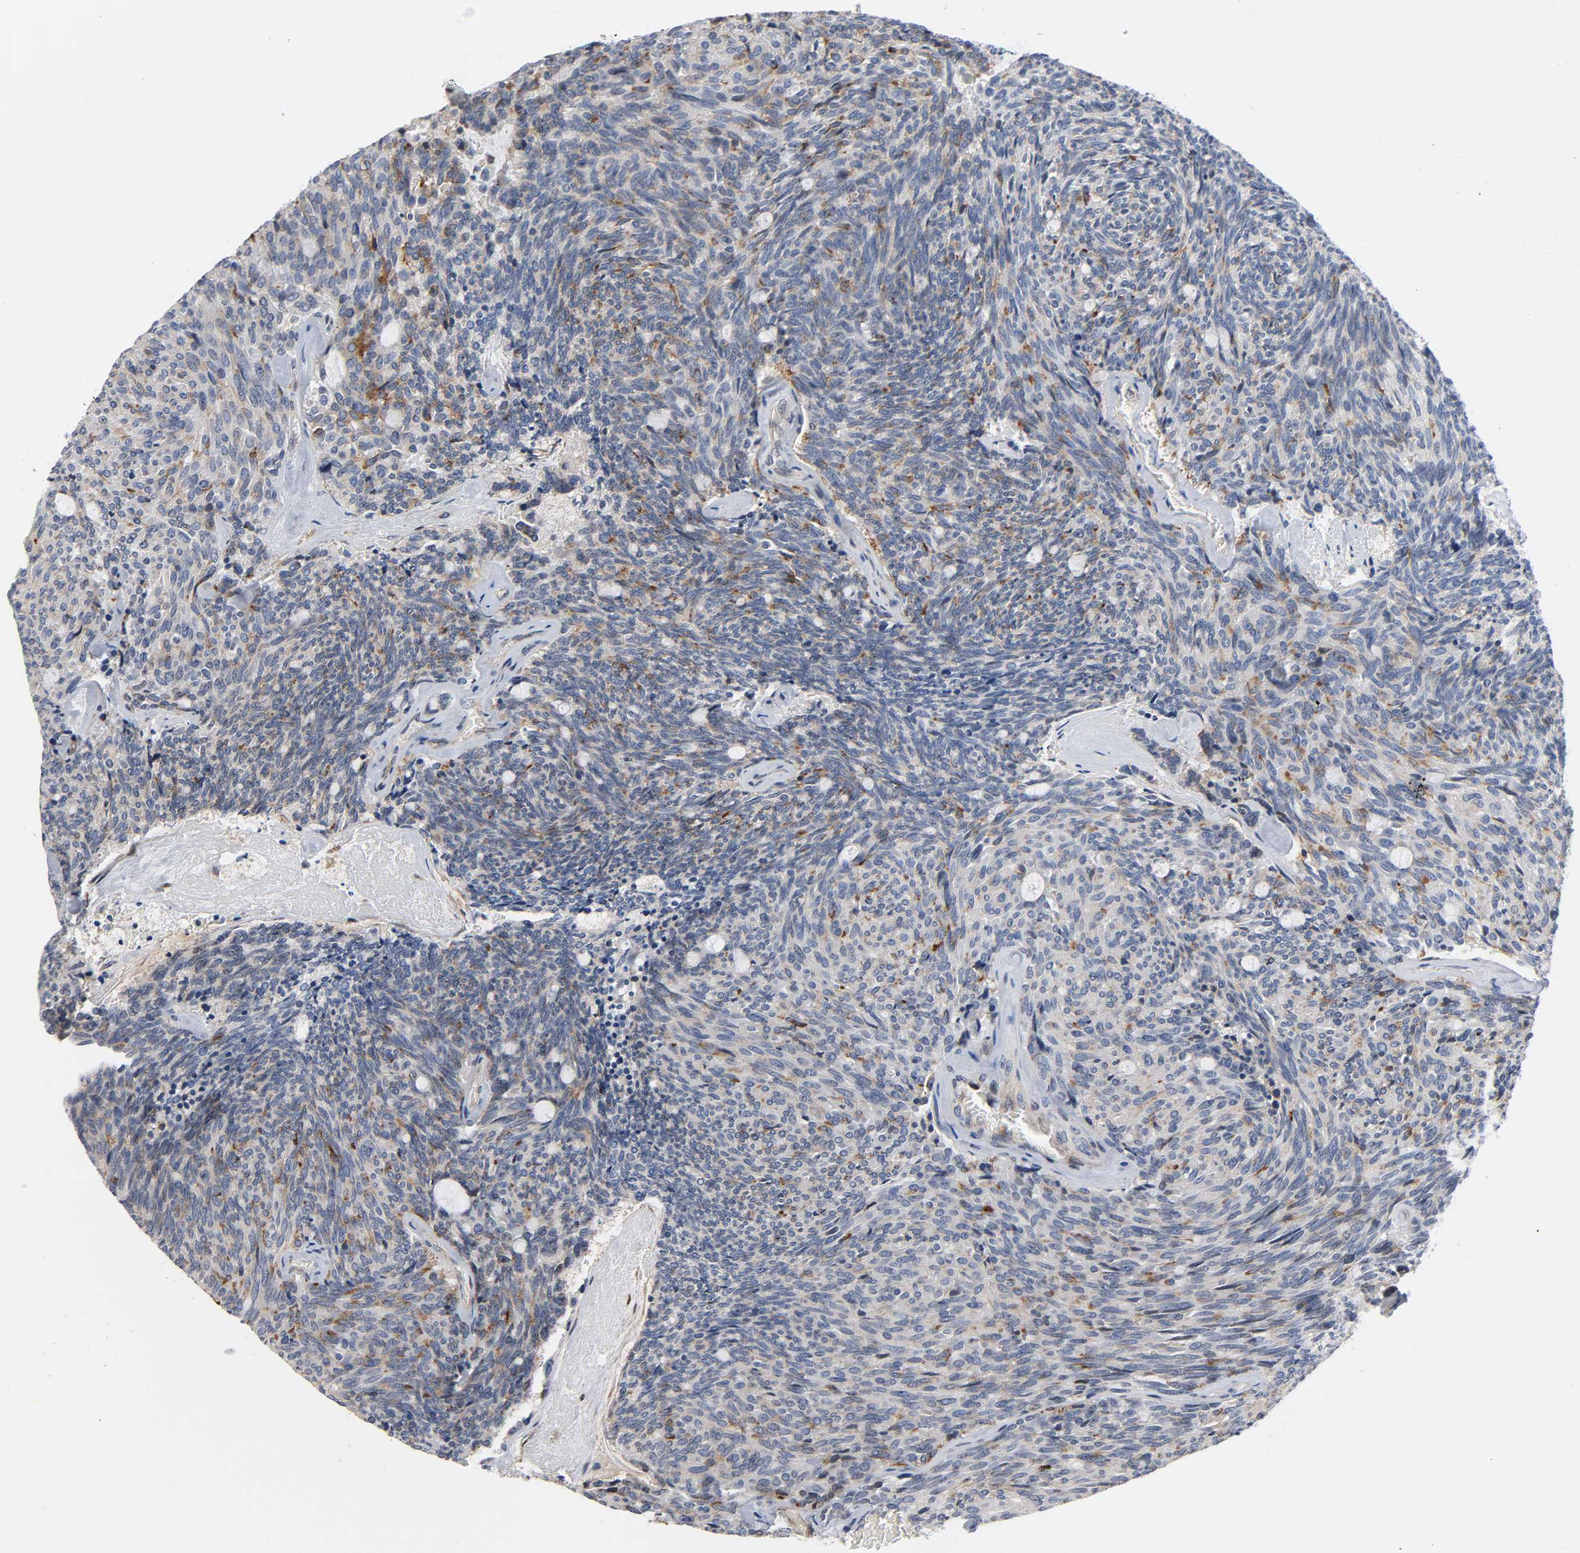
{"staining": {"intensity": "weak", "quantity": "25%-75%", "location": "cytoplasmic/membranous"}, "tissue": "carcinoid", "cell_type": "Tumor cells", "image_type": "cancer", "snomed": [{"axis": "morphology", "description": "Carcinoid, malignant, NOS"}, {"axis": "topography", "description": "Pancreas"}], "caption": "A brown stain labels weak cytoplasmic/membranous expression of a protein in malignant carcinoid tumor cells. (Brightfield microscopy of DAB IHC at high magnification).", "gene": "ASB6", "patient": {"sex": "female", "age": 54}}